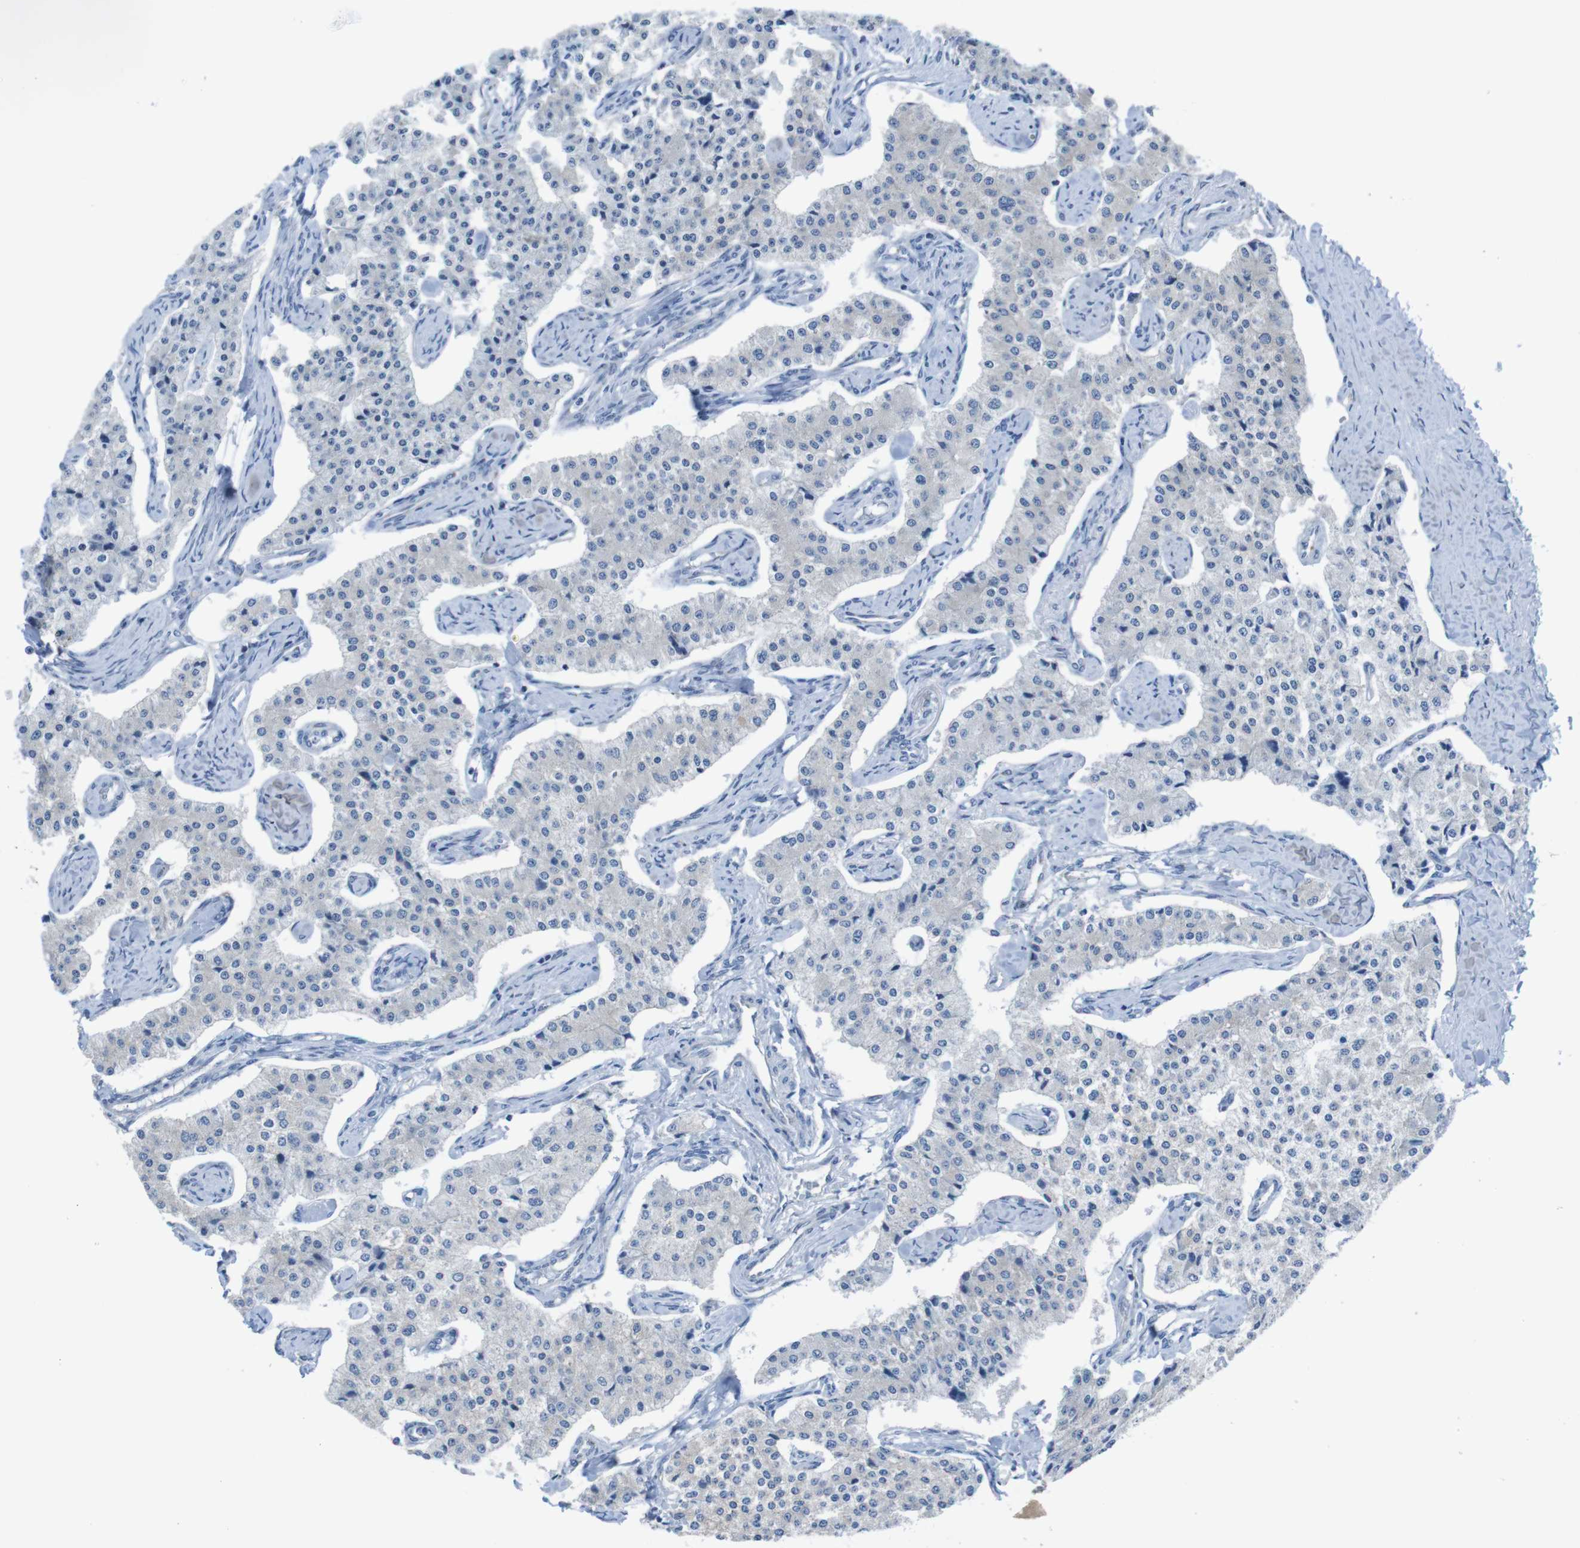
{"staining": {"intensity": "negative", "quantity": "none", "location": "none"}, "tissue": "carcinoid", "cell_type": "Tumor cells", "image_type": "cancer", "snomed": [{"axis": "morphology", "description": "Carcinoid, malignant, NOS"}, {"axis": "topography", "description": "Colon"}], "caption": "Immunohistochemistry histopathology image of malignant carcinoid stained for a protein (brown), which displays no expression in tumor cells.", "gene": "MINAR1", "patient": {"sex": "female", "age": 52}}